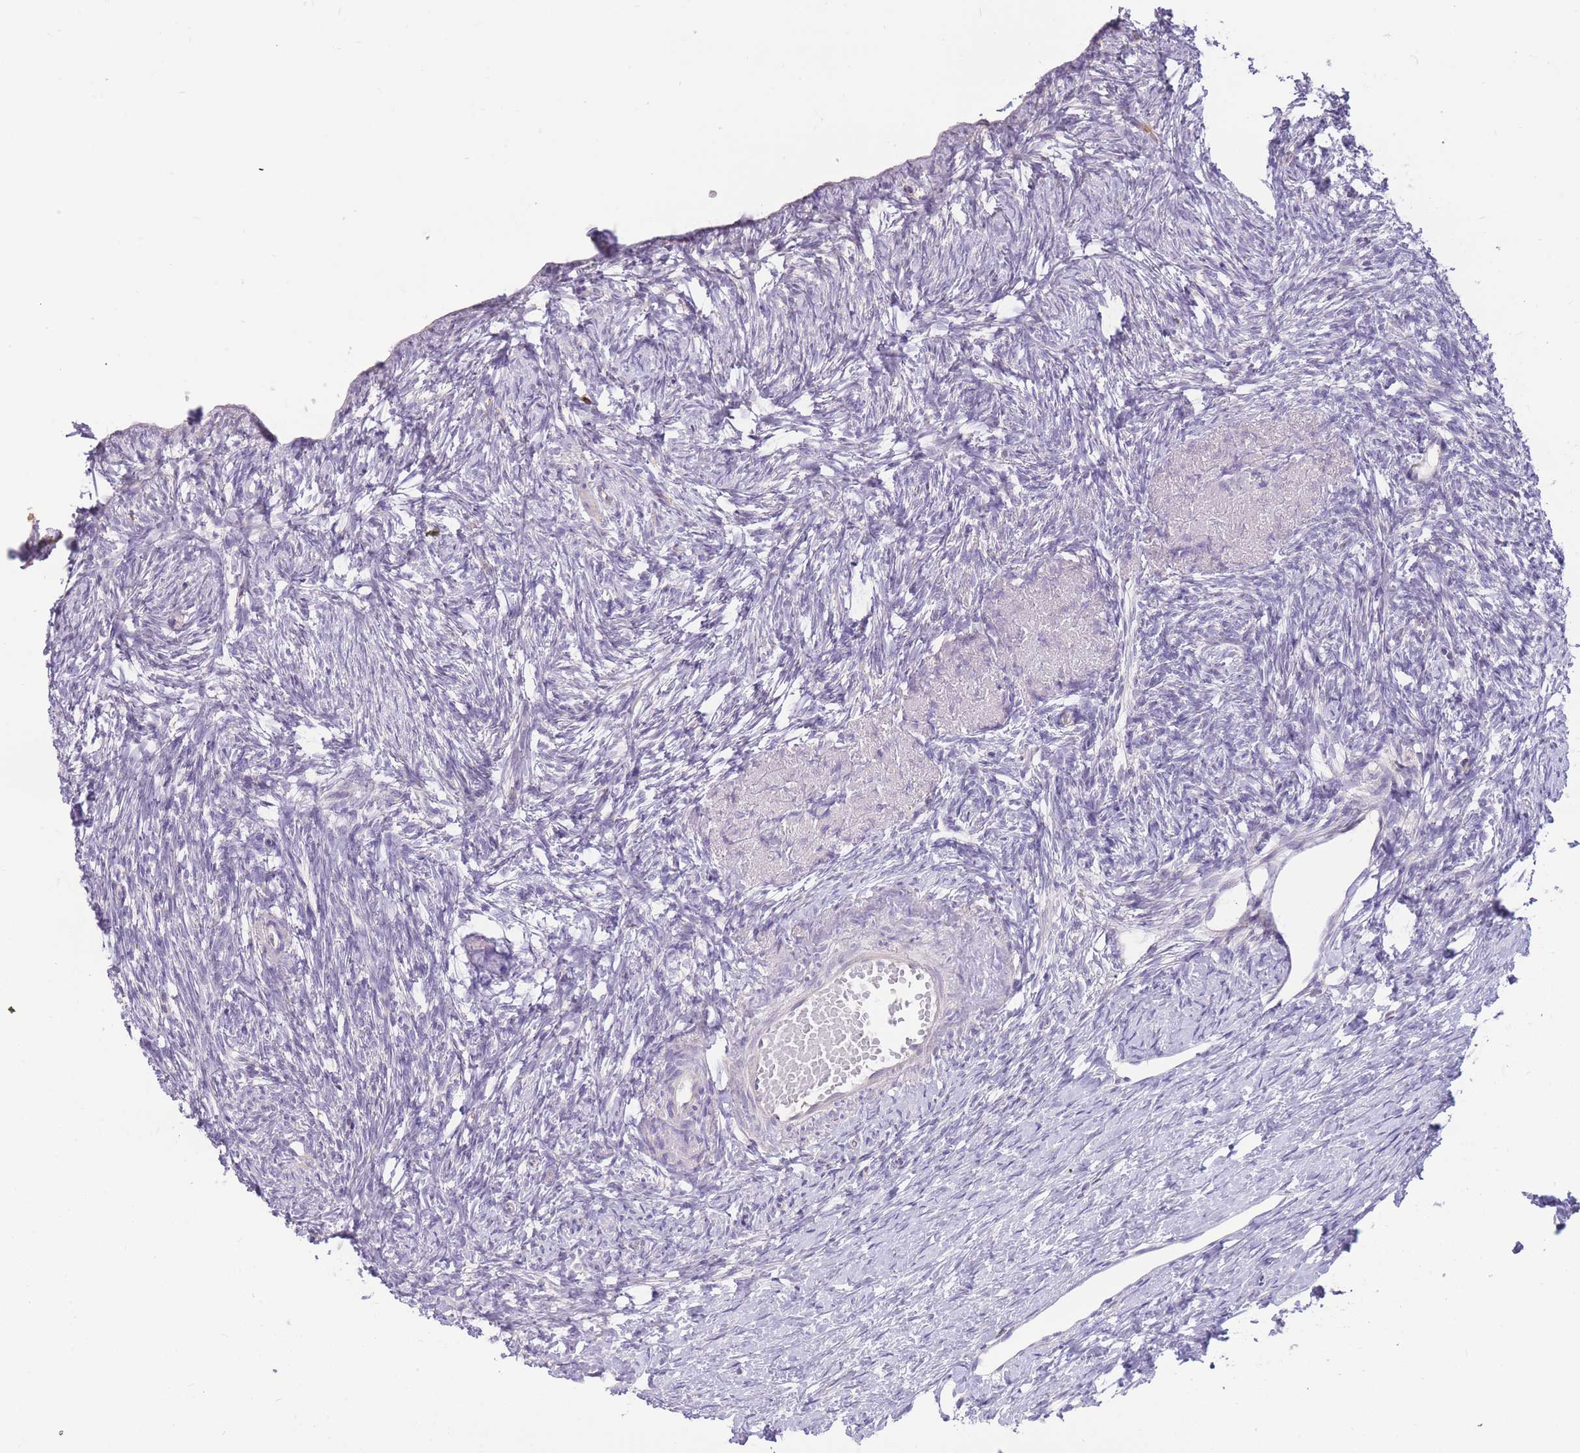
{"staining": {"intensity": "negative", "quantity": "none", "location": "none"}, "tissue": "ovary", "cell_type": "Ovarian stroma cells", "image_type": "normal", "snomed": [{"axis": "morphology", "description": "Normal tissue, NOS"}, {"axis": "topography", "description": "Ovary"}], "caption": "IHC micrograph of unremarkable human ovary stained for a protein (brown), which exhibits no positivity in ovarian stroma cells.", "gene": "TRAPPC5", "patient": {"sex": "female", "age": 51}}